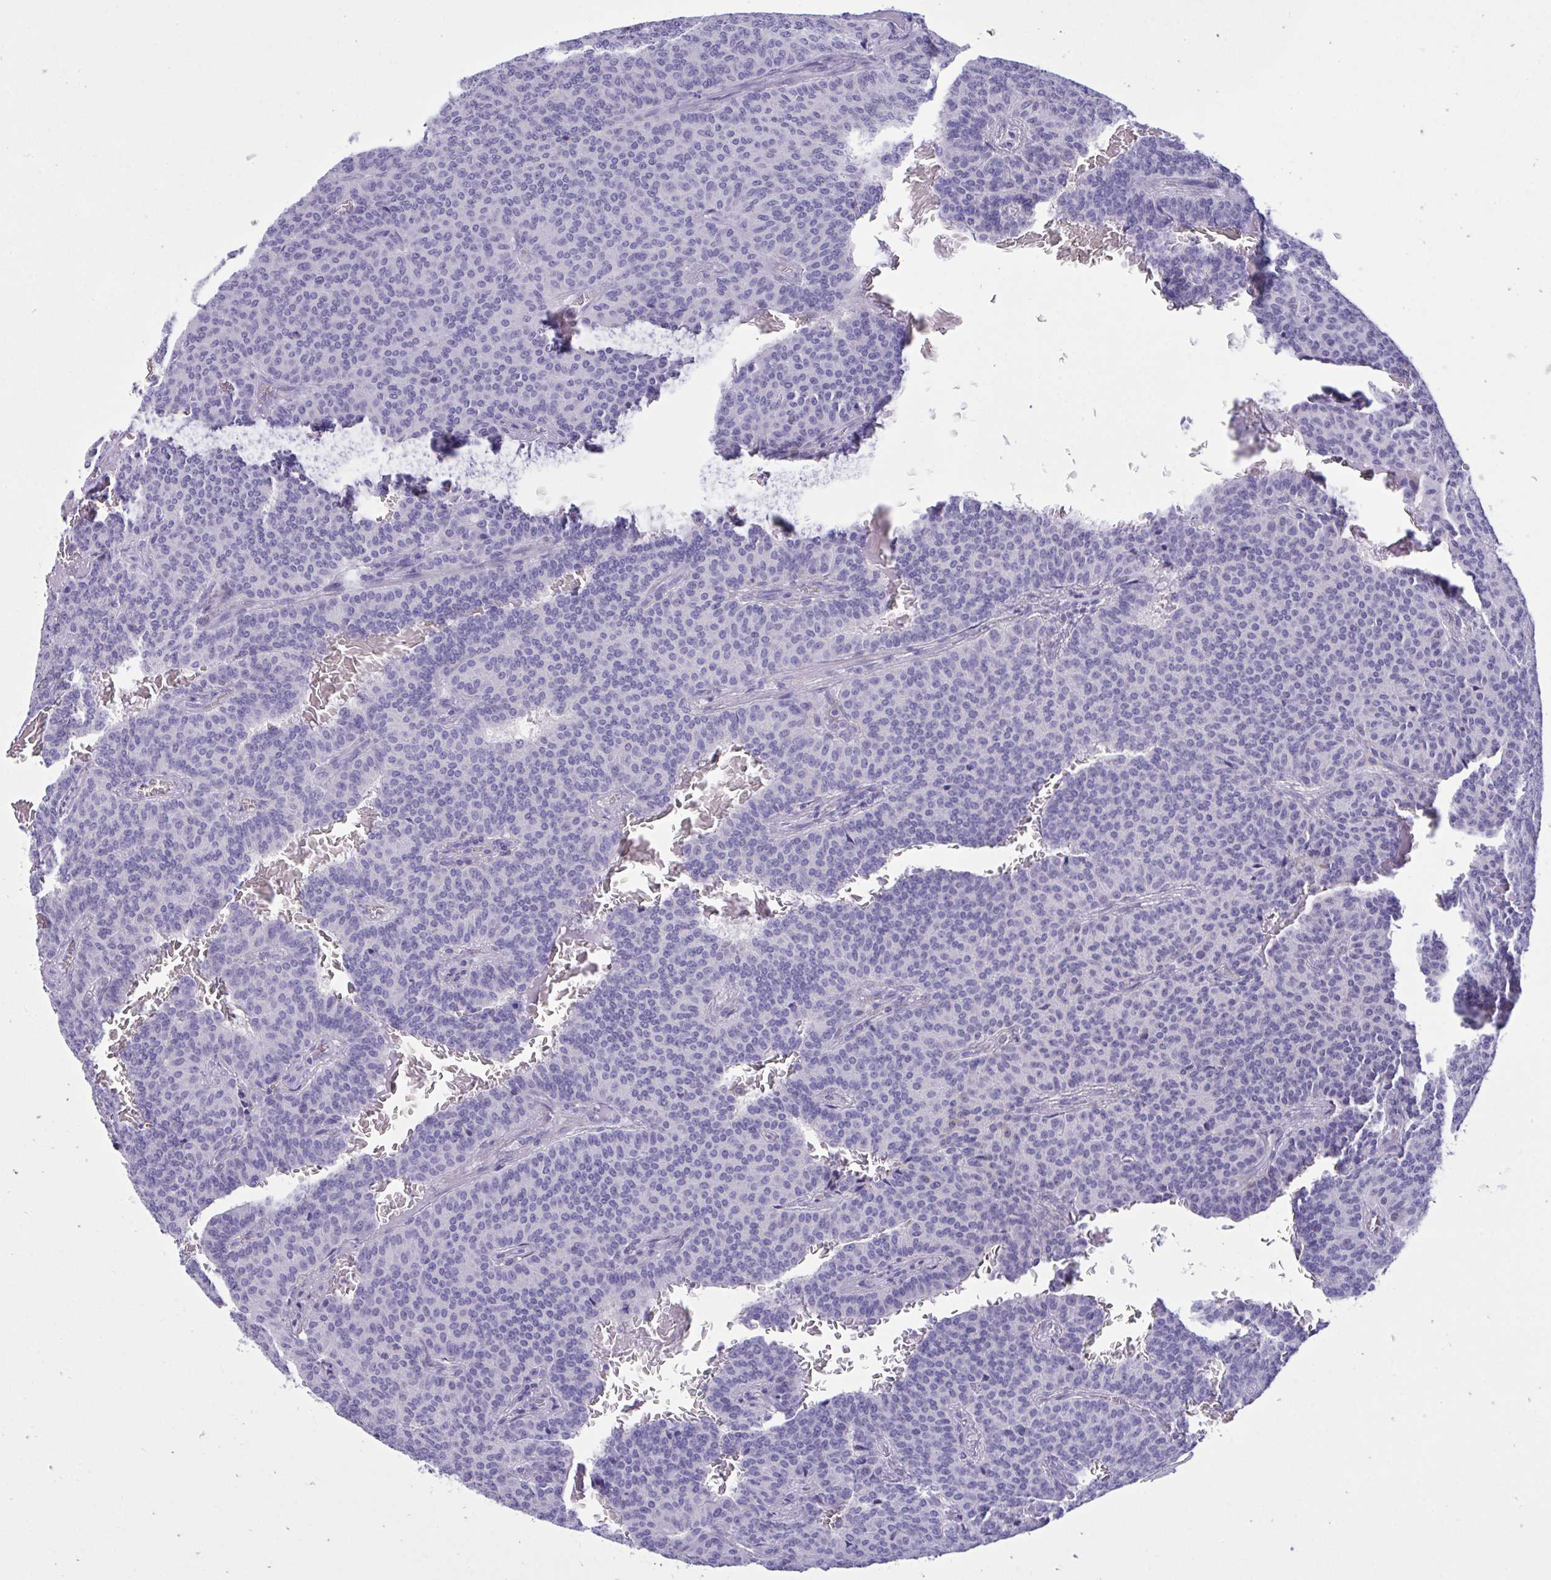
{"staining": {"intensity": "negative", "quantity": "none", "location": "none"}, "tissue": "carcinoid", "cell_type": "Tumor cells", "image_type": "cancer", "snomed": [{"axis": "morphology", "description": "Carcinoid, malignant, NOS"}, {"axis": "topography", "description": "Lung"}], "caption": "Protein analysis of carcinoid demonstrates no significant staining in tumor cells.", "gene": "PLEKHH1", "patient": {"sex": "male", "age": 61}}